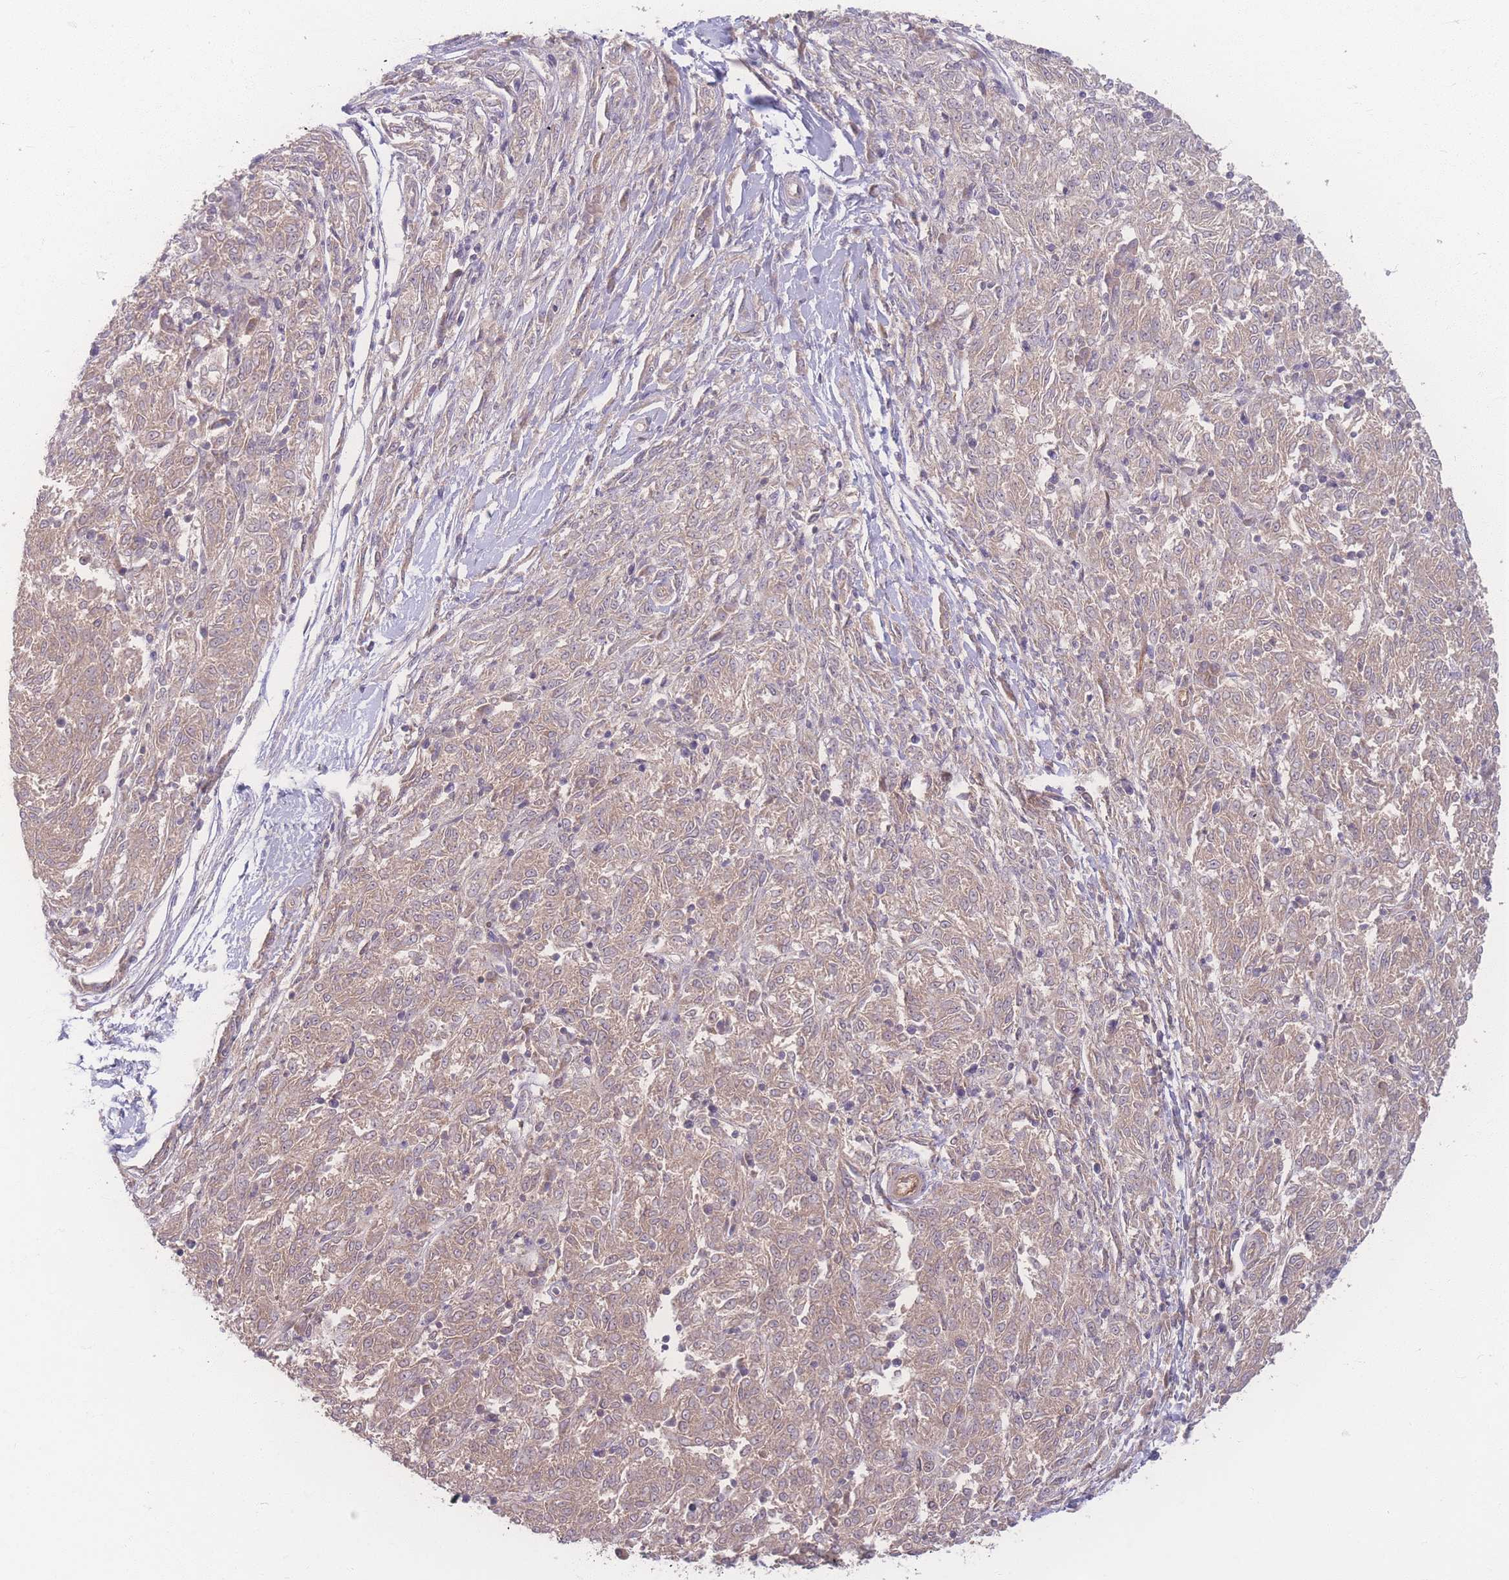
{"staining": {"intensity": "weak", "quantity": "25%-75%", "location": "cytoplasmic/membranous"}, "tissue": "melanoma", "cell_type": "Tumor cells", "image_type": "cancer", "snomed": [{"axis": "morphology", "description": "Malignant melanoma, NOS"}, {"axis": "topography", "description": "Skin"}], "caption": "An IHC histopathology image of tumor tissue is shown. Protein staining in brown labels weak cytoplasmic/membranous positivity in malignant melanoma within tumor cells. (DAB (3,3'-diaminobenzidine) IHC with brightfield microscopy, high magnification).", "gene": "INSR", "patient": {"sex": "female", "age": 72}}